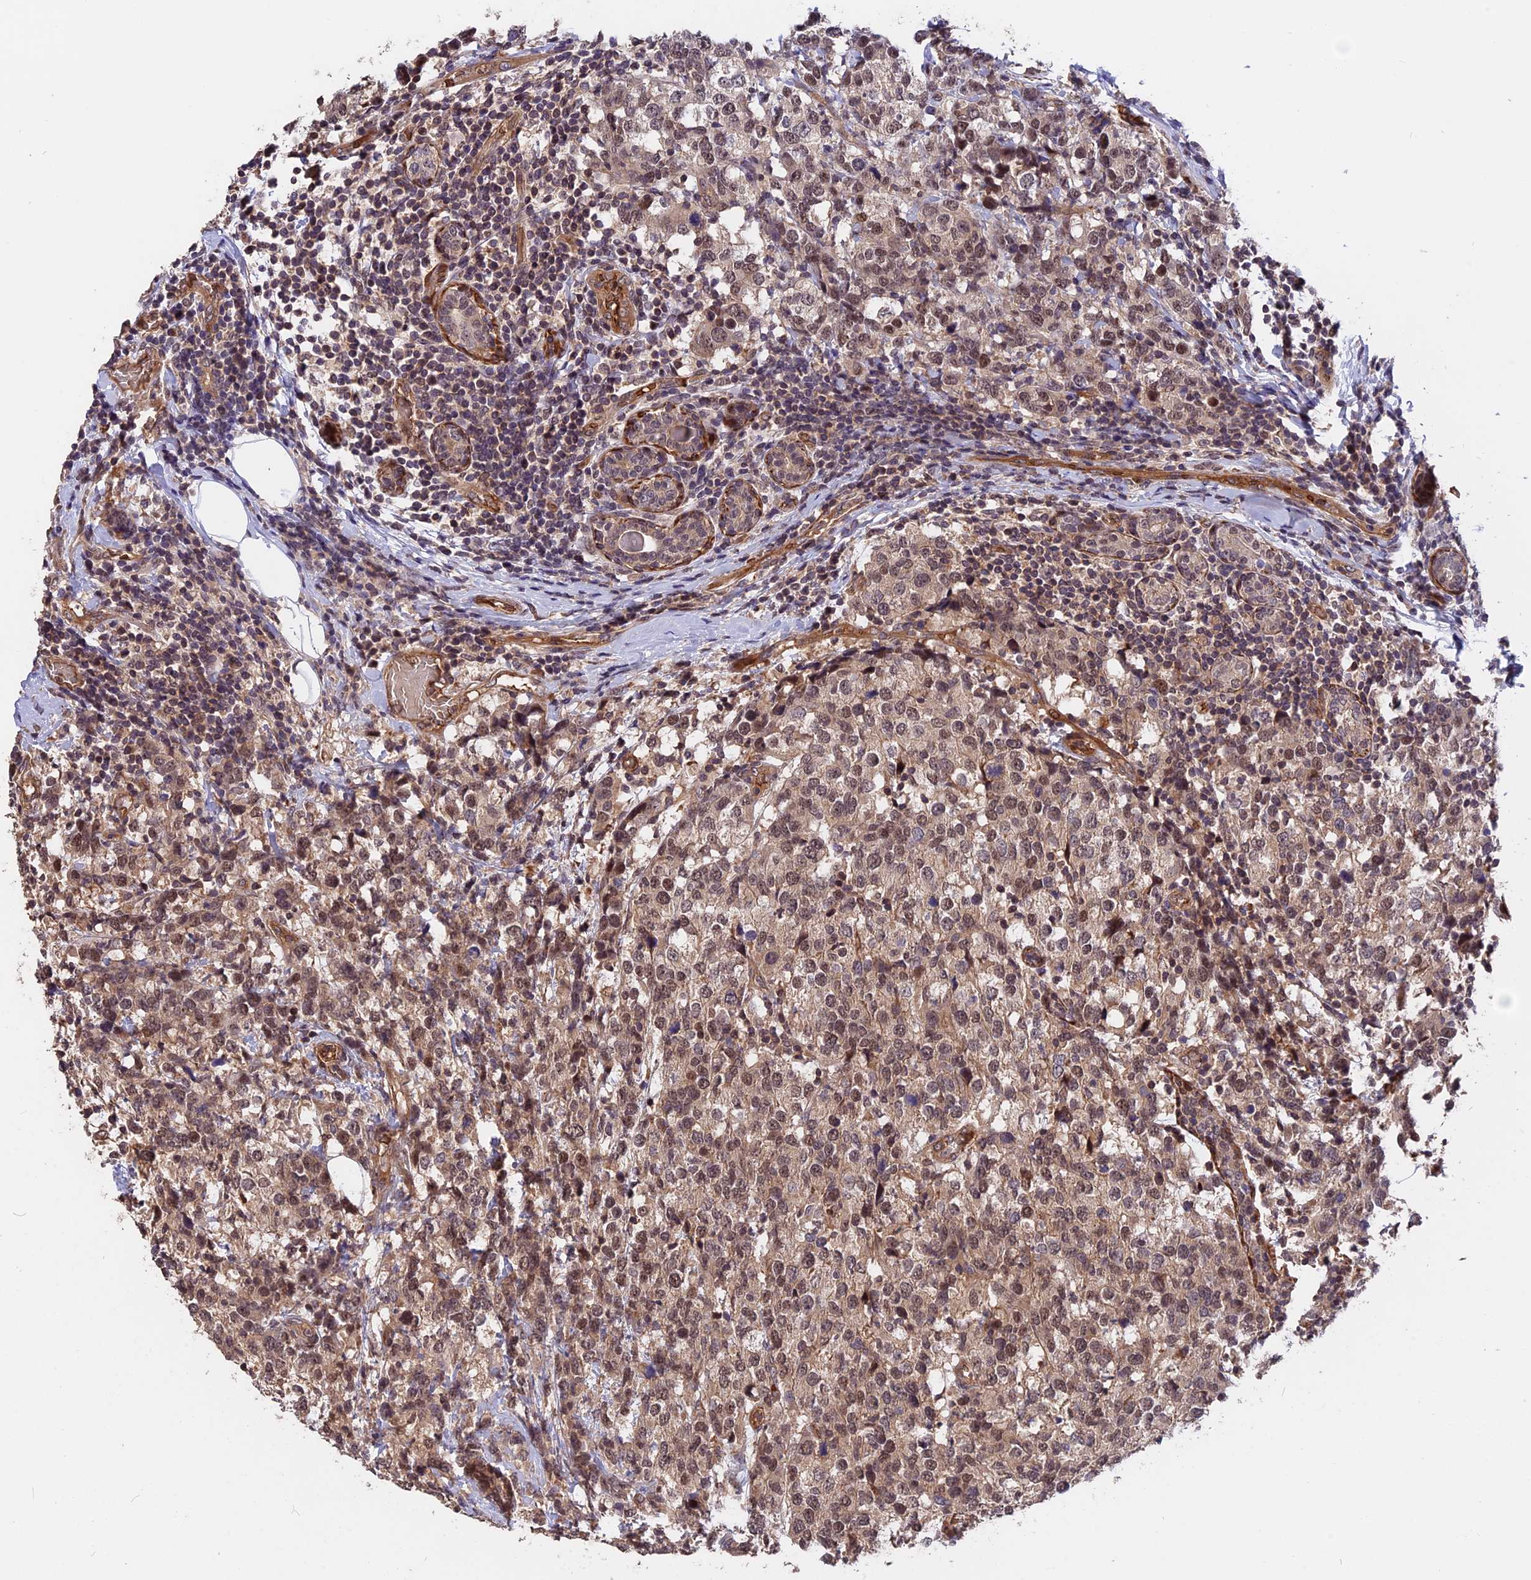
{"staining": {"intensity": "weak", "quantity": ">75%", "location": "cytoplasmic/membranous,nuclear"}, "tissue": "breast cancer", "cell_type": "Tumor cells", "image_type": "cancer", "snomed": [{"axis": "morphology", "description": "Lobular carcinoma"}, {"axis": "topography", "description": "Breast"}], "caption": "A brown stain labels weak cytoplasmic/membranous and nuclear staining of a protein in breast cancer tumor cells.", "gene": "ZC3H10", "patient": {"sex": "female", "age": 59}}